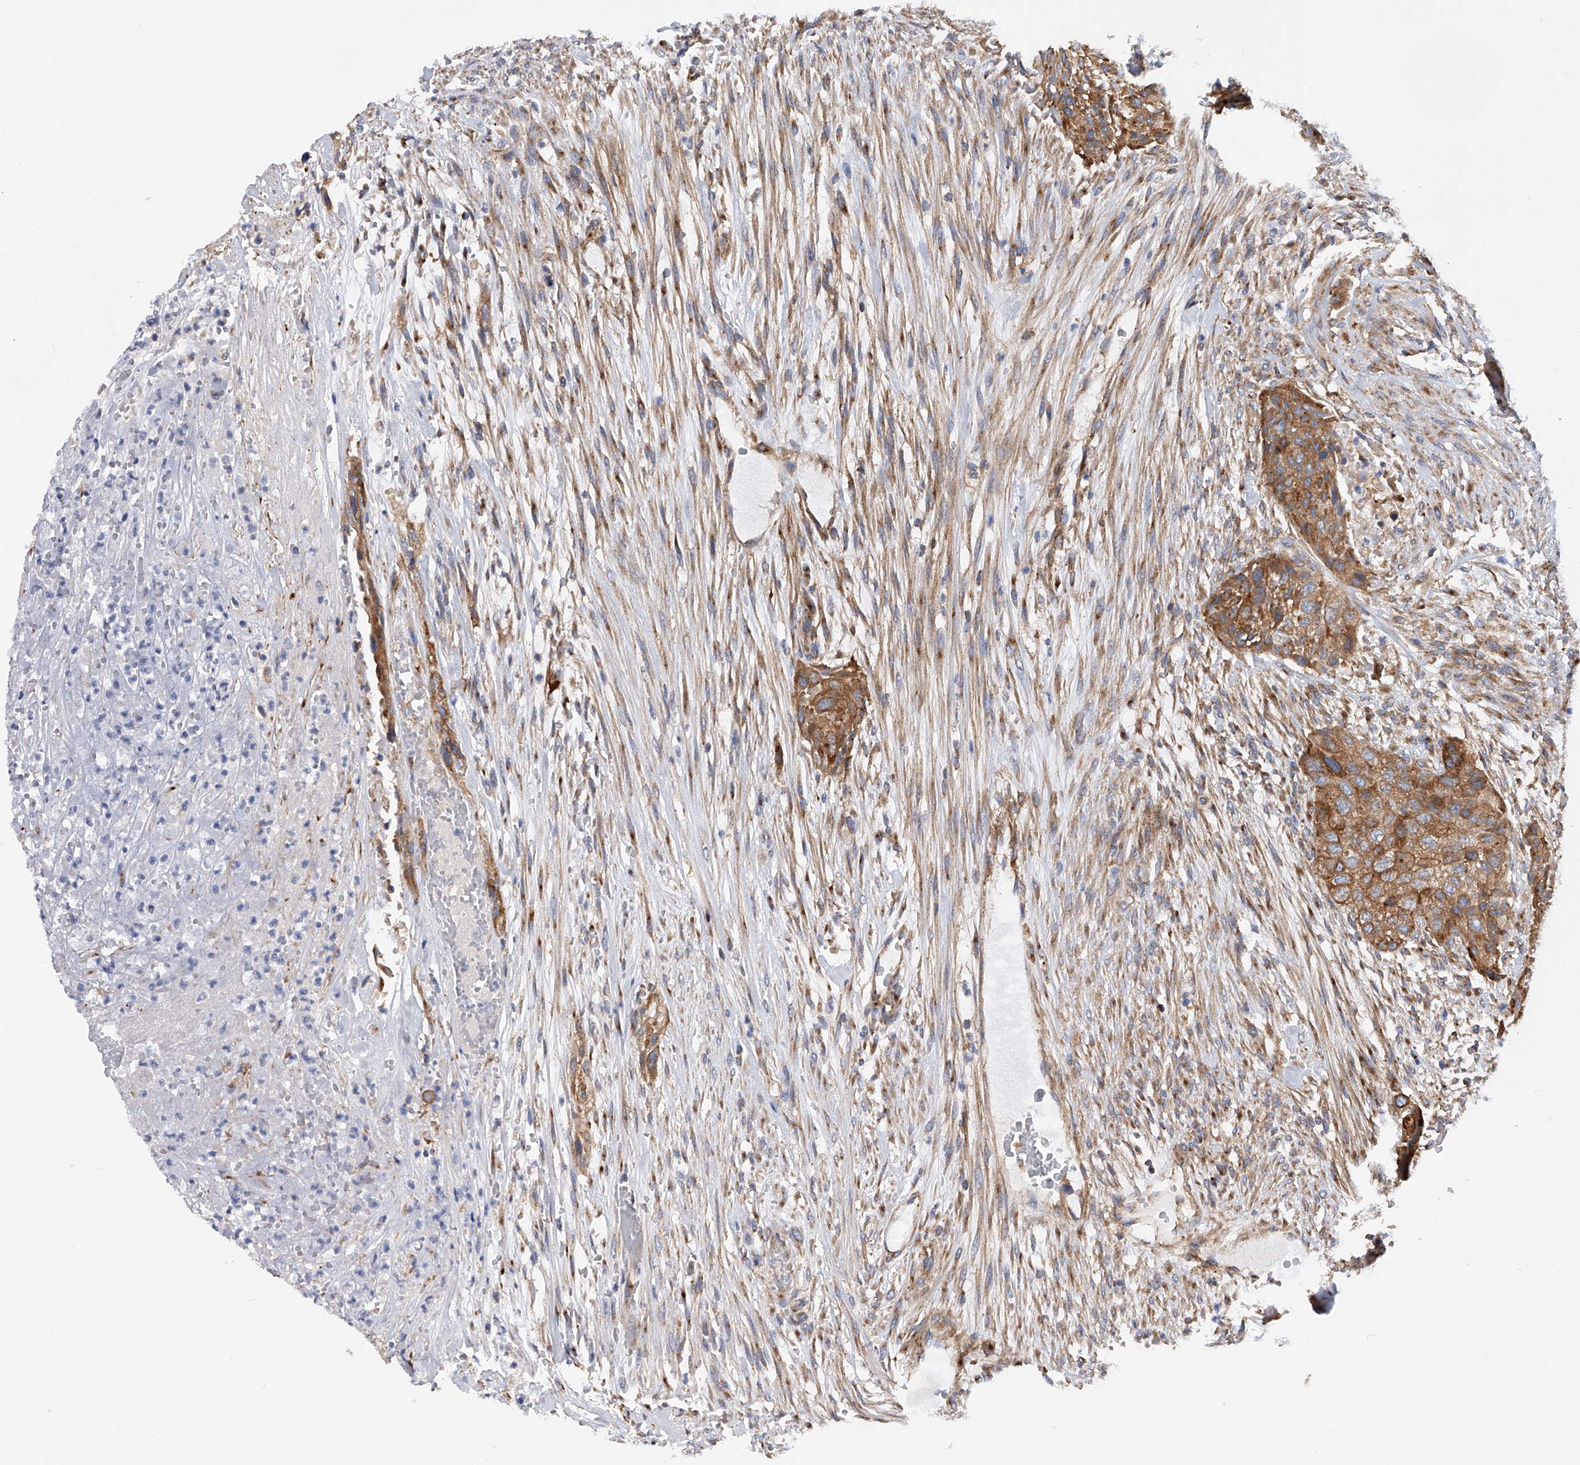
{"staining": {"intensity": "moderate", "quantity": ">75%", "location": "cytoplasmic/membranous"}, "tissue": "urothelial cancer", "cell_type": "Tumor cells", "image_type": "cancer", "snomed": [{"axis": "morphology", "description": "Urothelial carcinoma, High grade"}, {"axis": "topography", "description": "Urinary bladder"}], "caption": "Immunohistochemistry (IHC) of human urothelial cancer exhibits medium levels of moderate cytoplasmic/membranous staining in approximately >75% of tumor cells.", "gene": "PDSS2", "patient": {"sex": "male", "age": 35}}